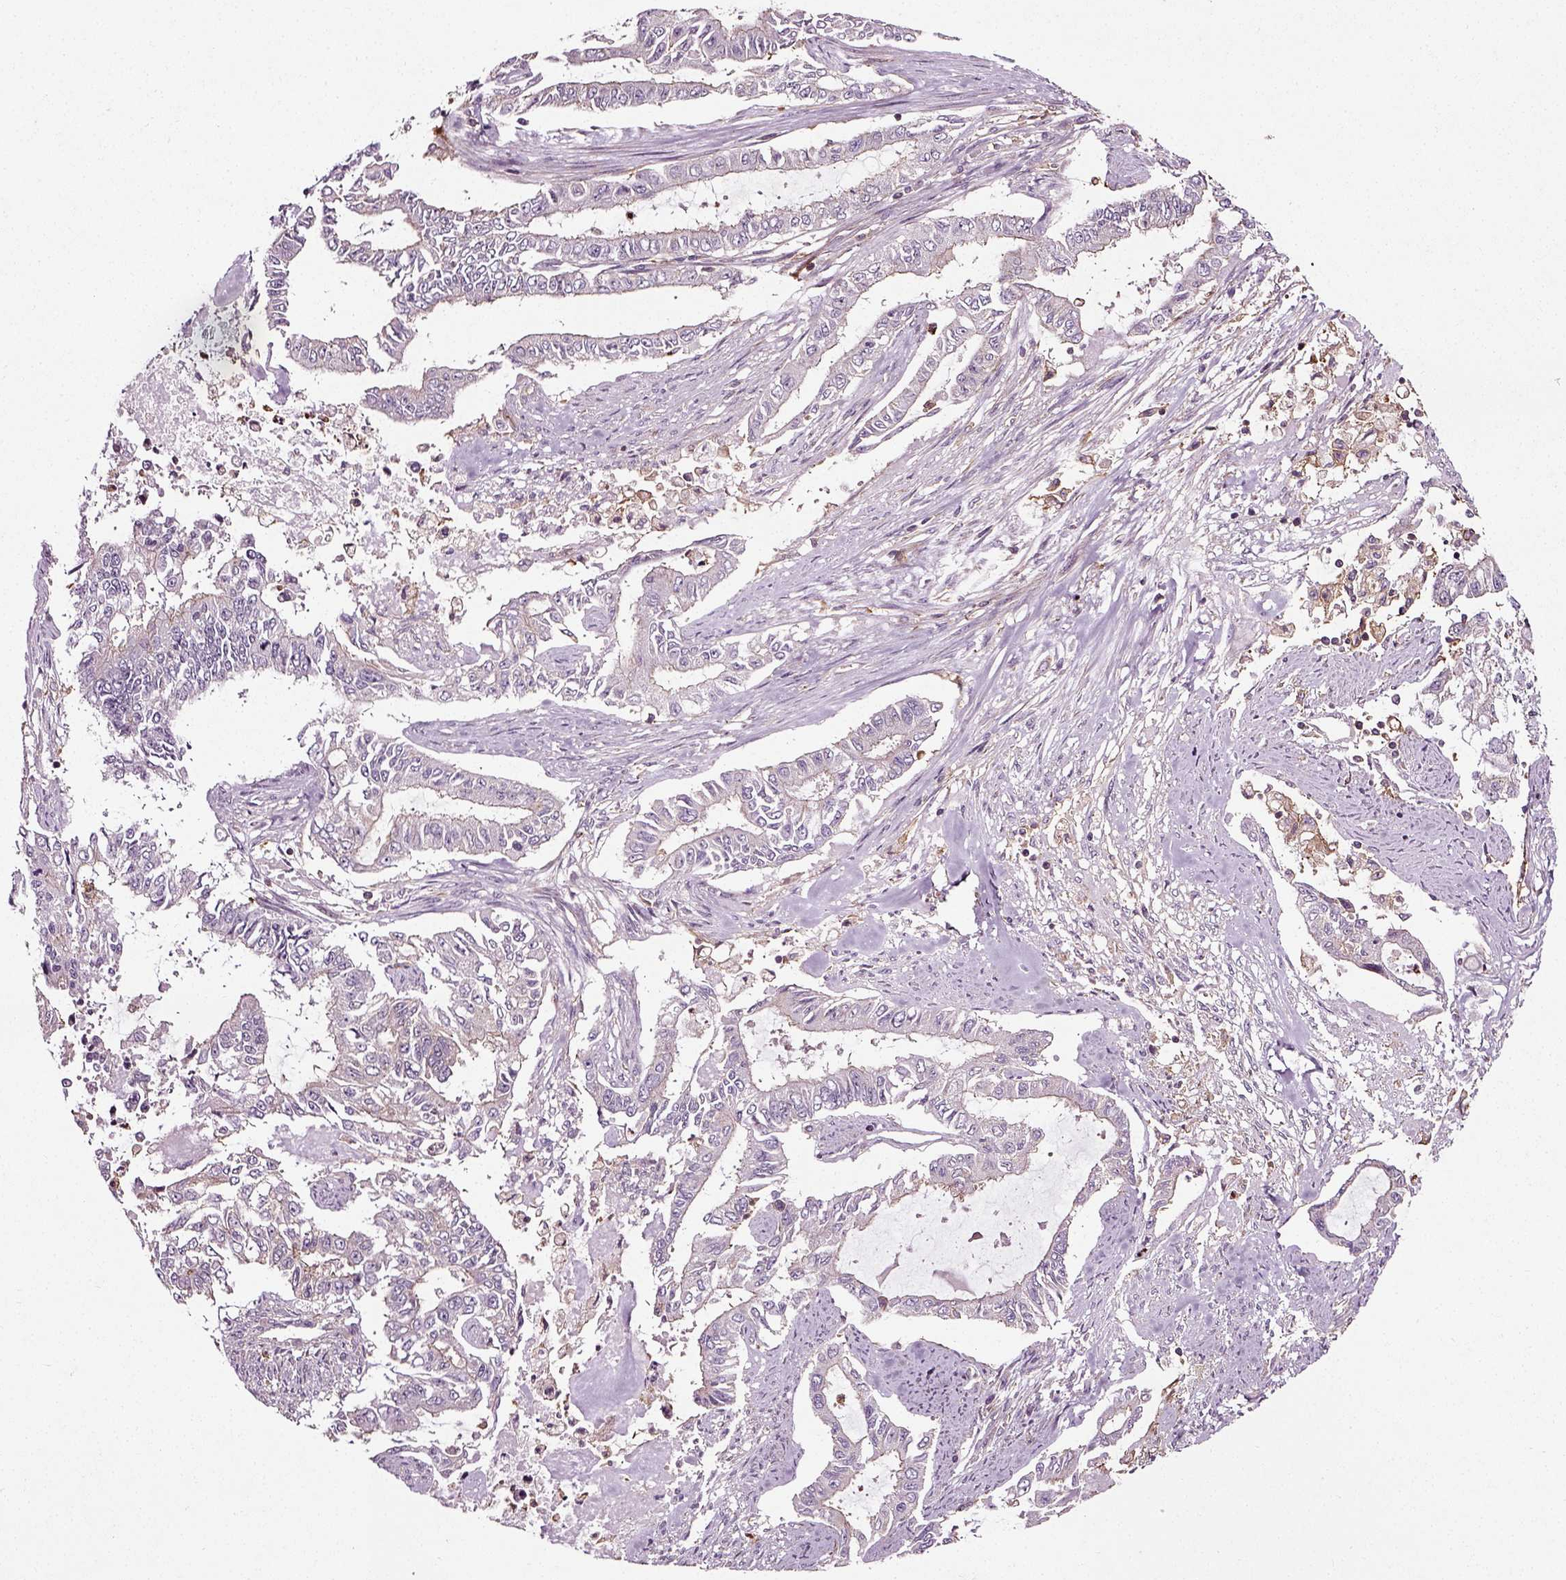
{"staining": {"intensity": "negative", "quantity": "none", "location": "none"}, "tissue": "endometrial cancer", "cell_type": "Tumor cells", "image_type": "cancer", "snomed": [{"axis": "morphology", "description": "Adenocarcinoma, NOS"}, {"axis": "topography", "description": "Uterus"}], "caption": "DAB (3,3'-diaminobenzidine) immunohistochemical staining of adenocarcinoma (endometrial) shows no significant positivity in tumor cells.", "gene": "RHOF", "patient": {"sex": "female", "age": 59}}